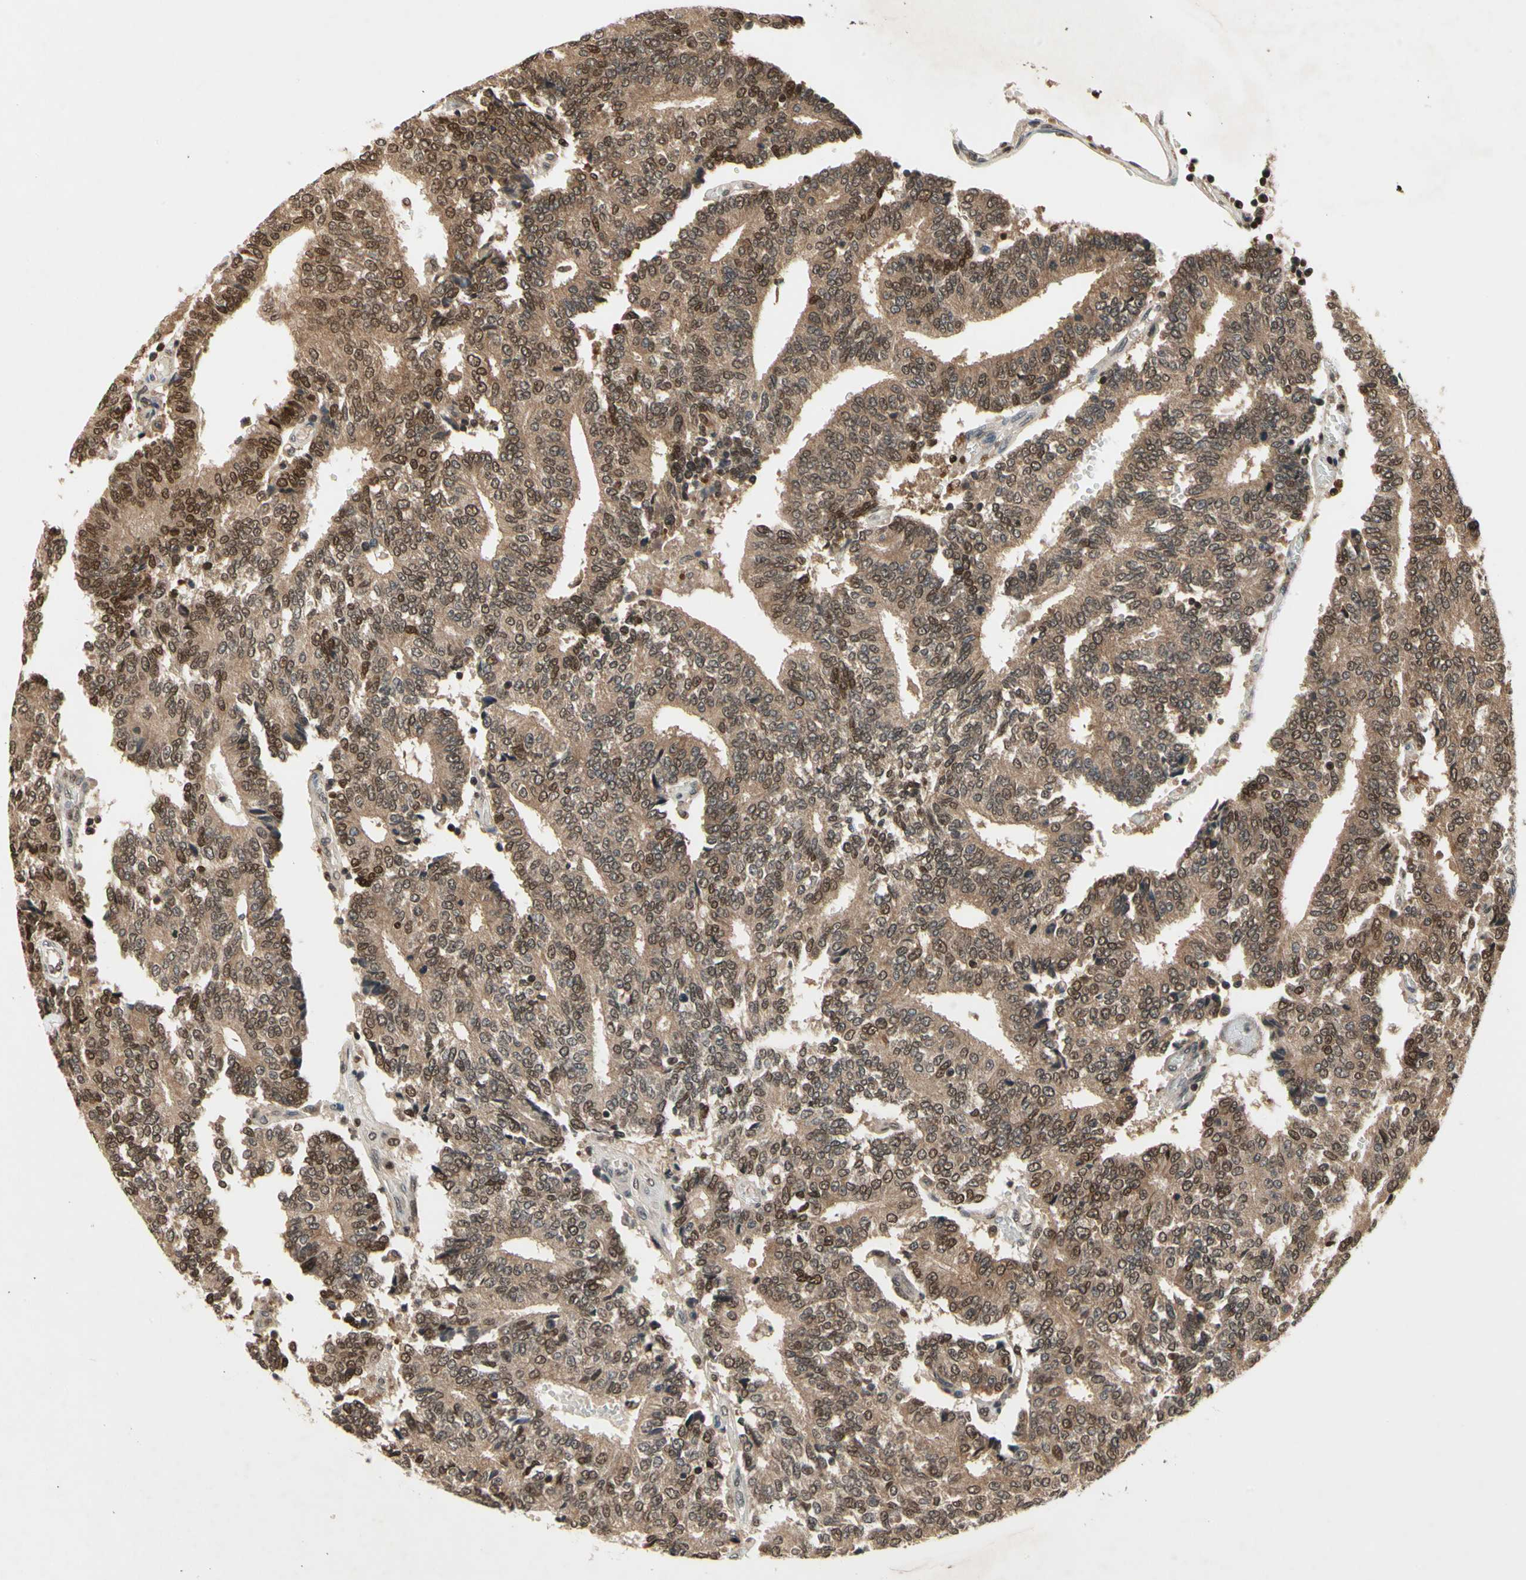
{"staining": {"intensity": "moderate", "quantity": ">75%", "location": "cytoplasmic/membranous,nuclear"}, "tissue": "prostate cancer", "cell_type": "Tumor cells", "image_type": "cancer", "snomed": [{"axis": "morphology", "description": "Adenocarcinoma, High grade"}, {"axis": "topography", "description": "Prostate"}], "caption": "Approximately >75% of tumor cells in prostate high-grade adenocarcinoma show moderate cytoplasmic/membranous and nuclear protein staining as visualized by brown immunohistochemical staining.", "gene": "GSR", "patient": {"sex": "male", "age": 55}}